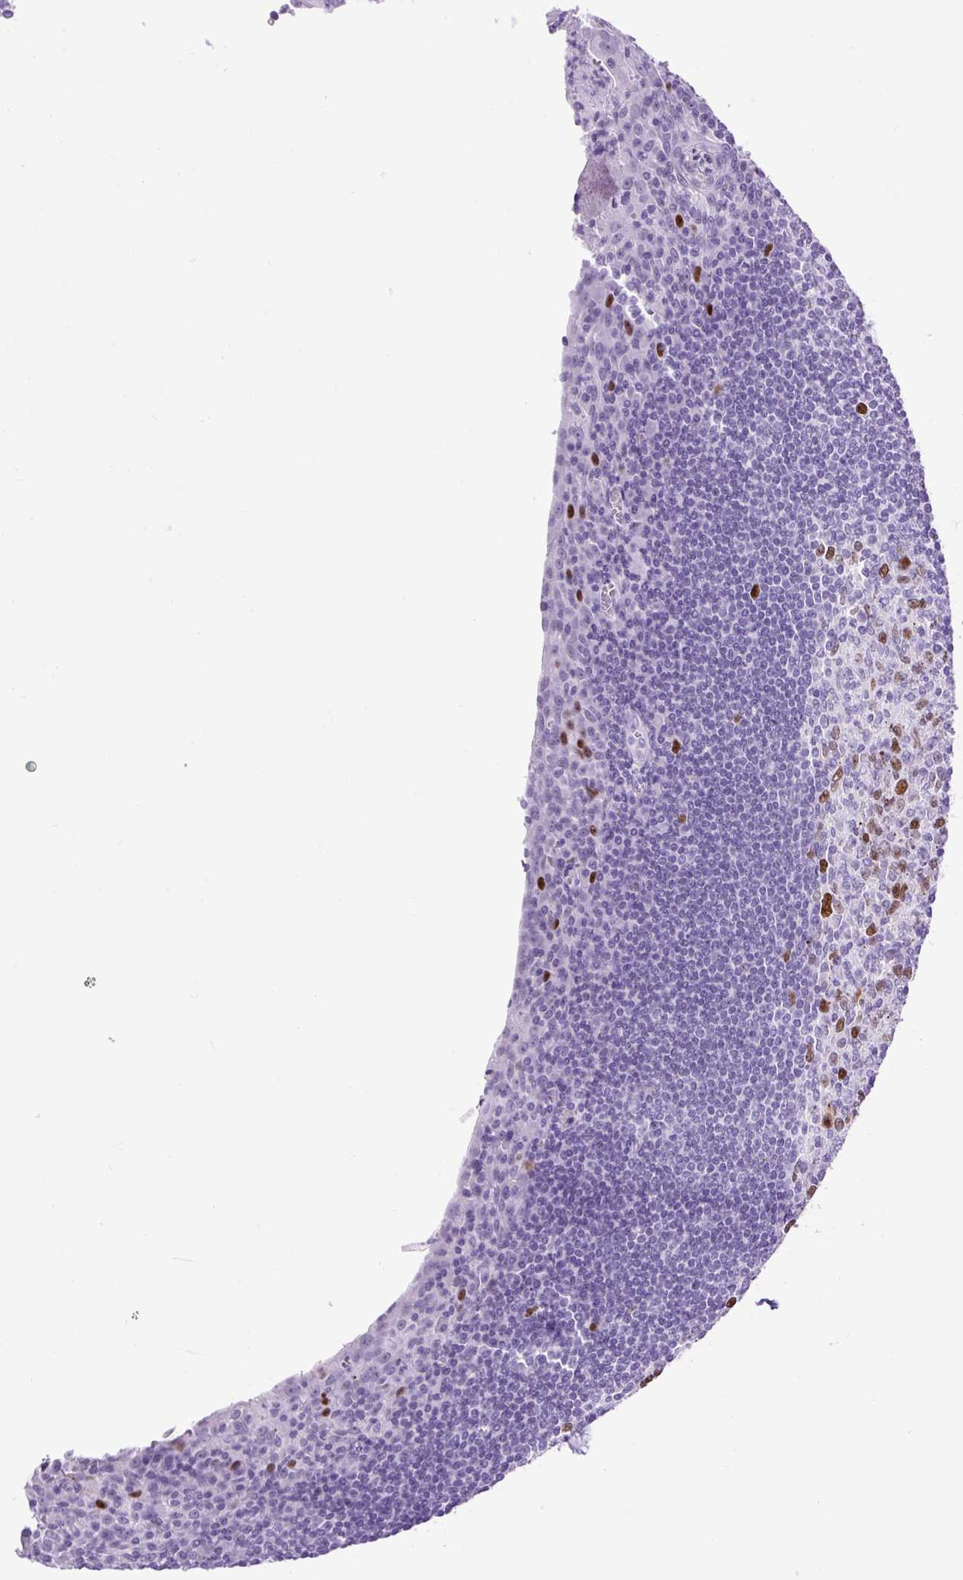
{"staining": {"intensity": "strong", "quantity": "<25%", "location": "nuclear"}, "tissue": "tonsil", "cell_type": "Germinal center cells", "image_type": "normal", "snomed": [{"axis": "morphology", "description": "Normal tissue, NOS"}, {"axis": "topography", "description": "Tonsil"}], "caption": "Tonsil stained with DAB IHC reveals medium levels of strong nuclear expression in approximately <25% of germinal center cells.", "gene": "RACGAP1", "patient": {"sex": "male", "age": 27}}